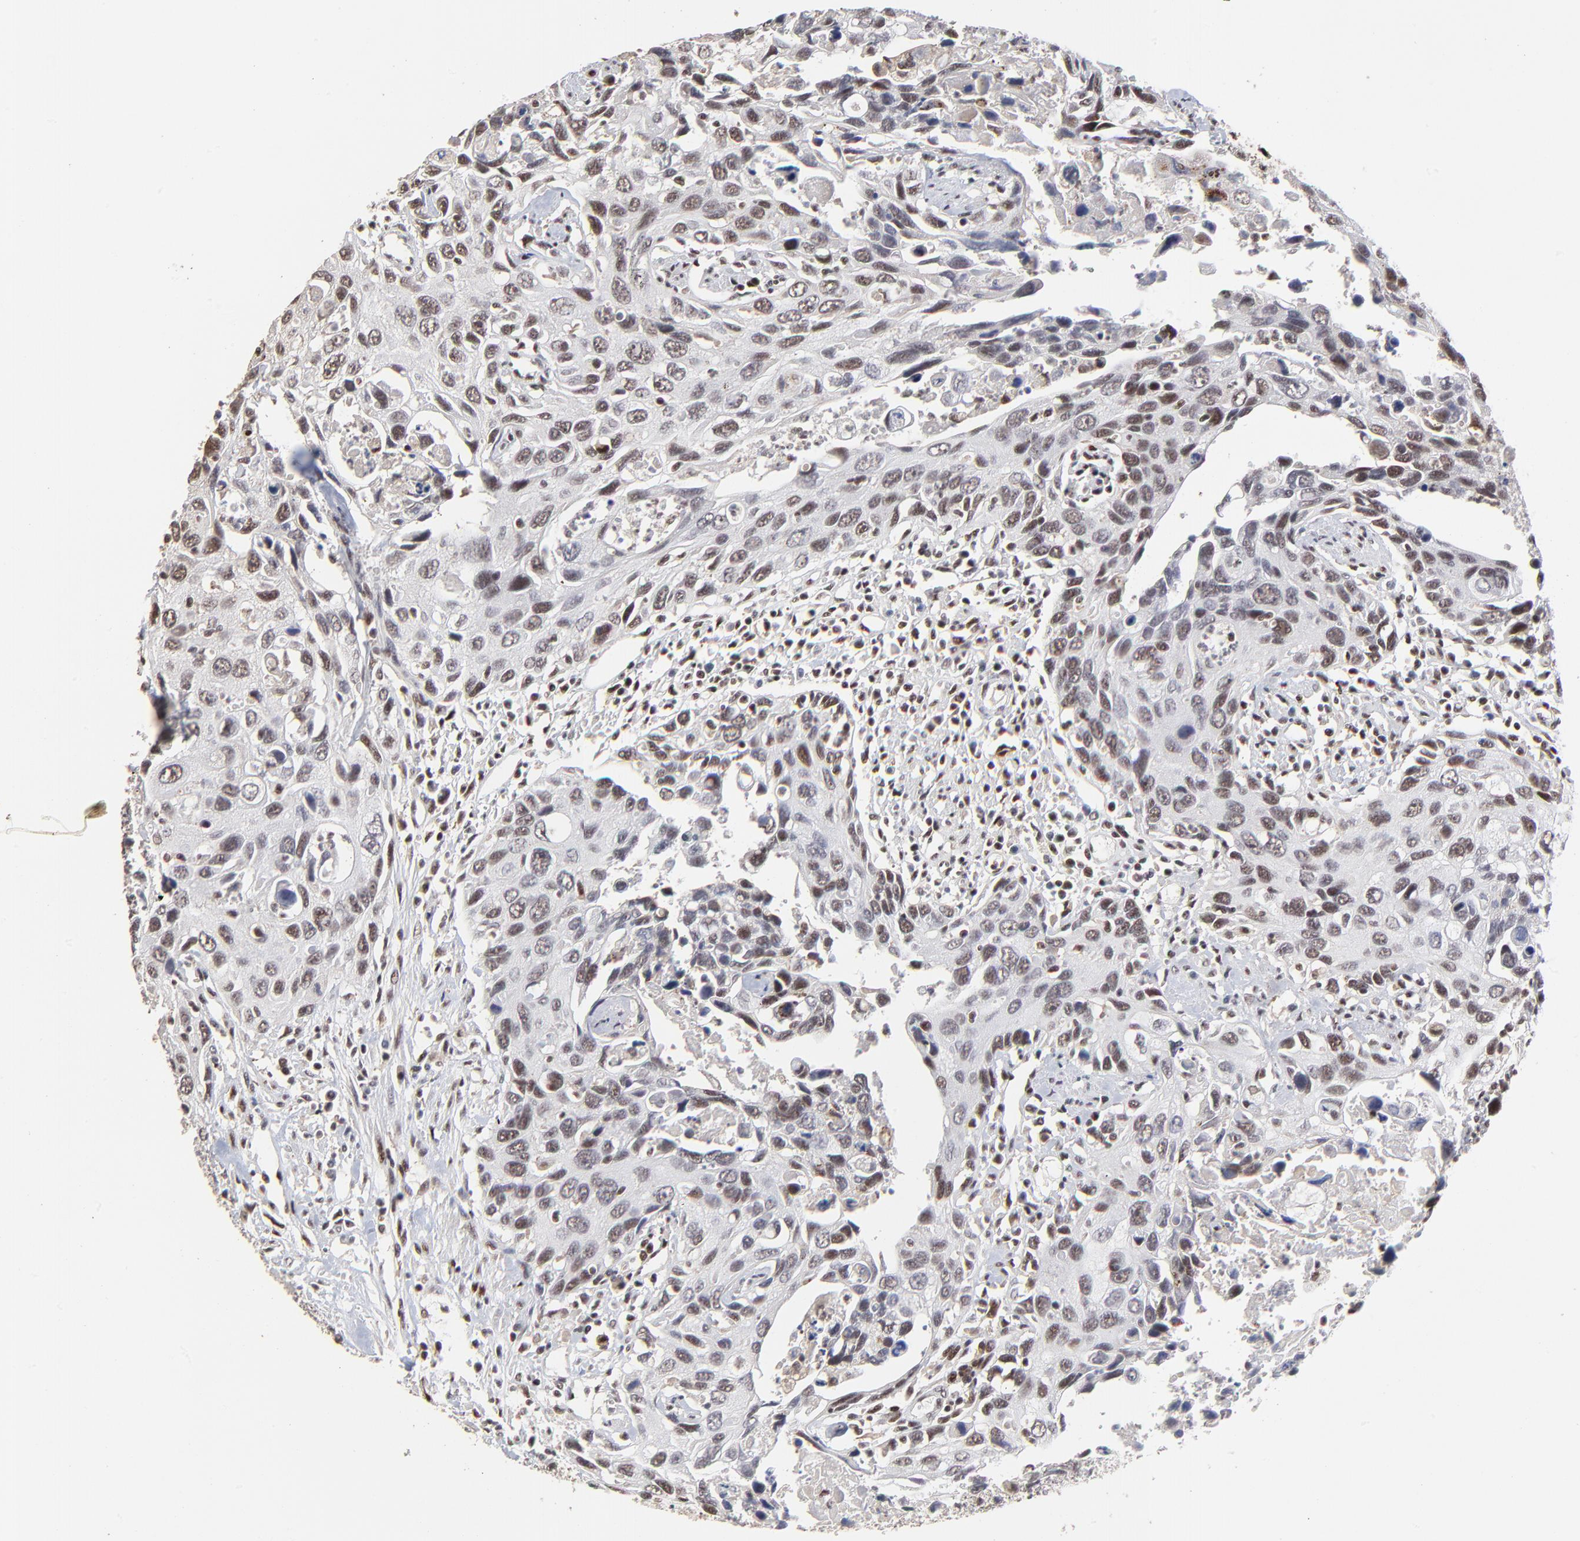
{"staining": {"intensity": "moderate", "quantity": "25%-75%", "location": "nuclear"}, "tissue": "urothelial cancer", "cell_type": "Tumor cells", "image_type": "cancer", "snomed": [{"axis": "morphology", "description": "Urothelial carcinoma, High grade"}, {"axis": "topography", "description": "Urinary bladder"}], "caption": "An image of urothelial cancer stained for a protein exhibits moderate nuclear brown staining in tumor cells. (brown staining indicates protein expression, while blue staining denotes nuclei).", "gene": "RBM22", "patient": {"sex": "male", "age": 71}}